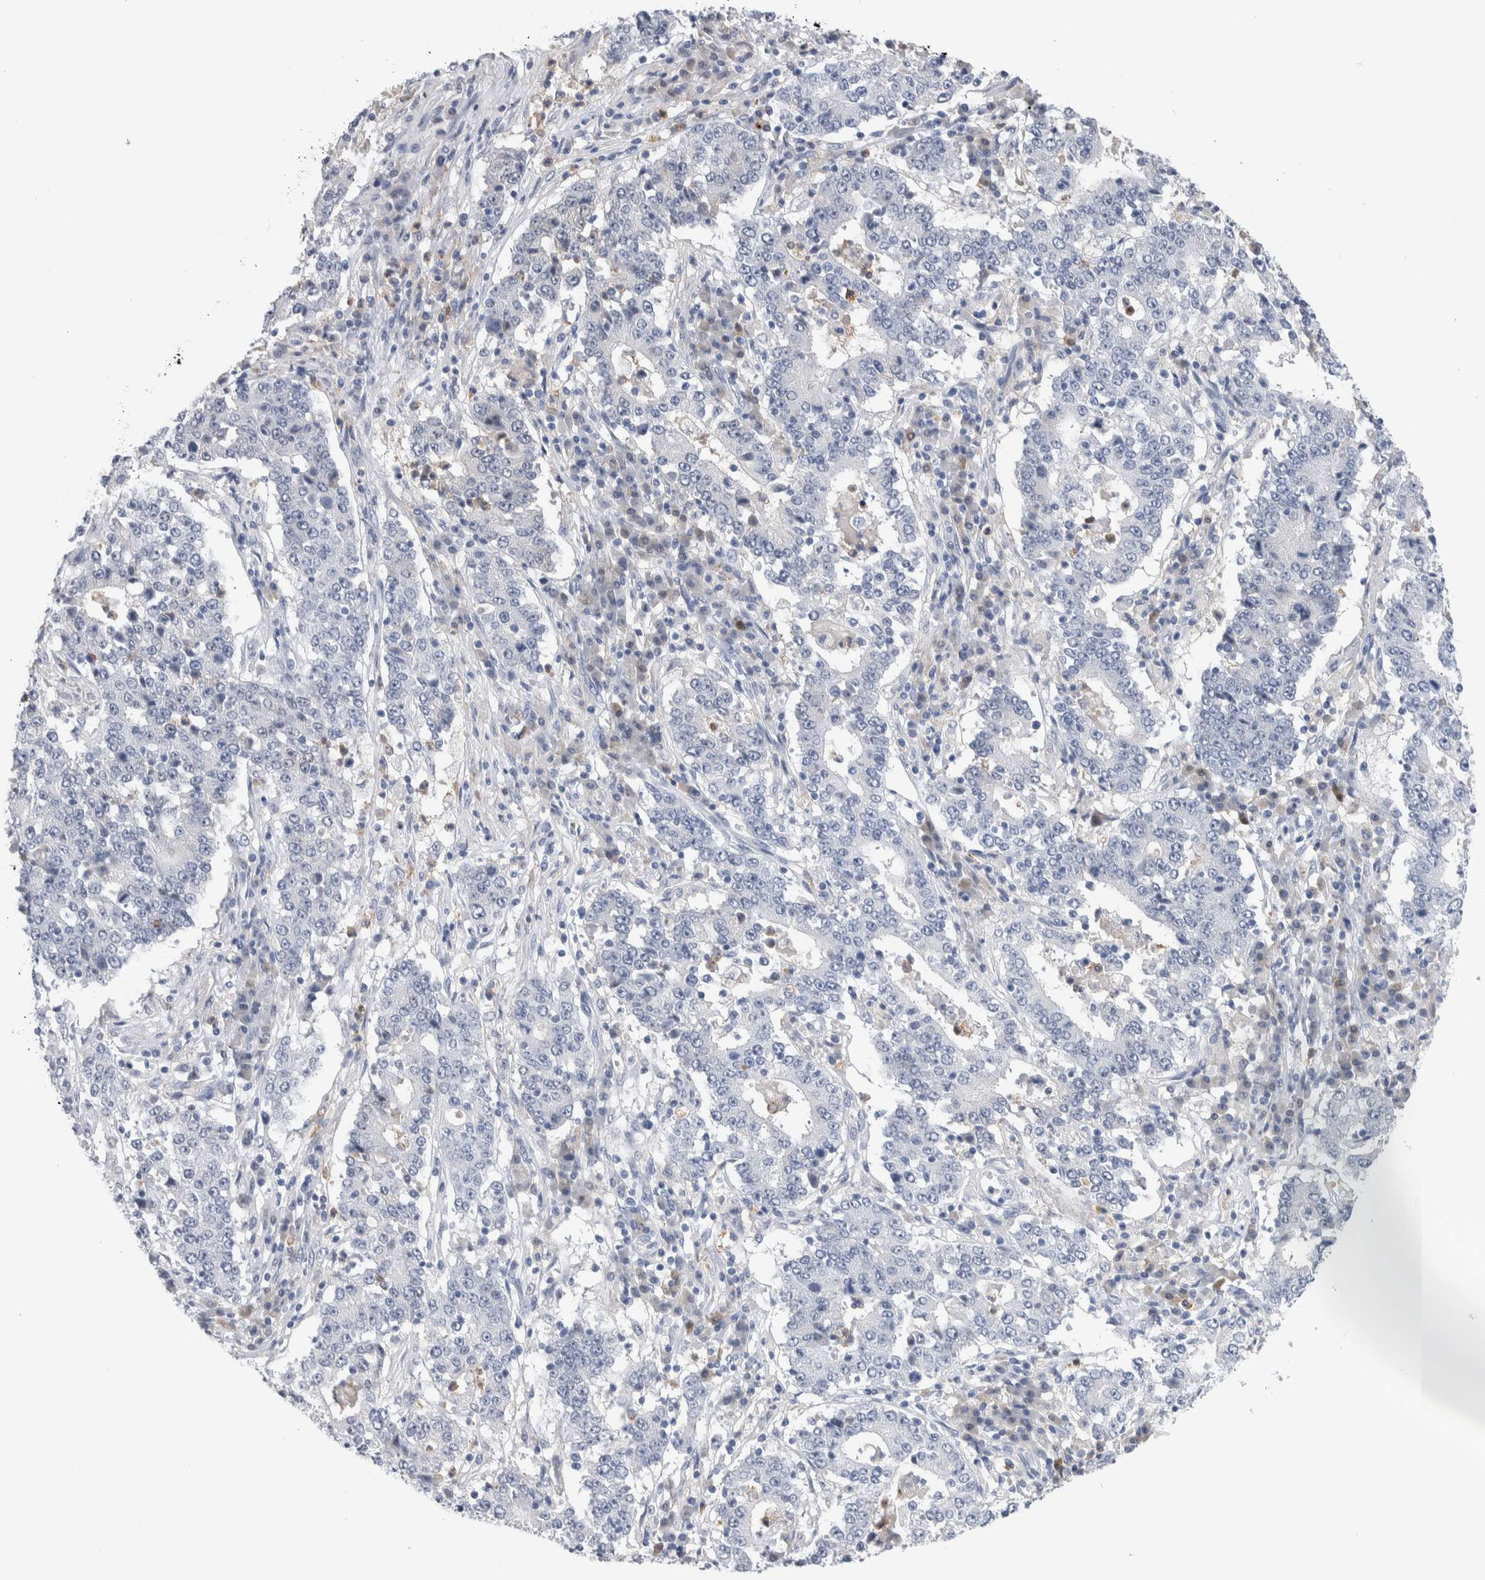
{"staining": {"intensity": "negative", "quantity": "none", "location": "none"}, "tissue": "stomach cancer", "cell_type": "Tumor cells", "image_type": "cancer", "snomed": [{"axis": "morphology", "description": "Adenocarcinoma, NOS"}, {"axis": "topography", "description": "Stomach"}], "caption": "Immunohistochemistry image of neoplastic tissue: human stomach adenocarcinoma stained with DAB exhibits no significant protein expression in tumor cells. The staining was performed using DAB to visualize the protein expression in brown, while the nuclei were stained in blue with hematoxylin (Magnification: 20x).", "gene": "LURAP1L", "patient": {"sex": "male", "age": 59}}